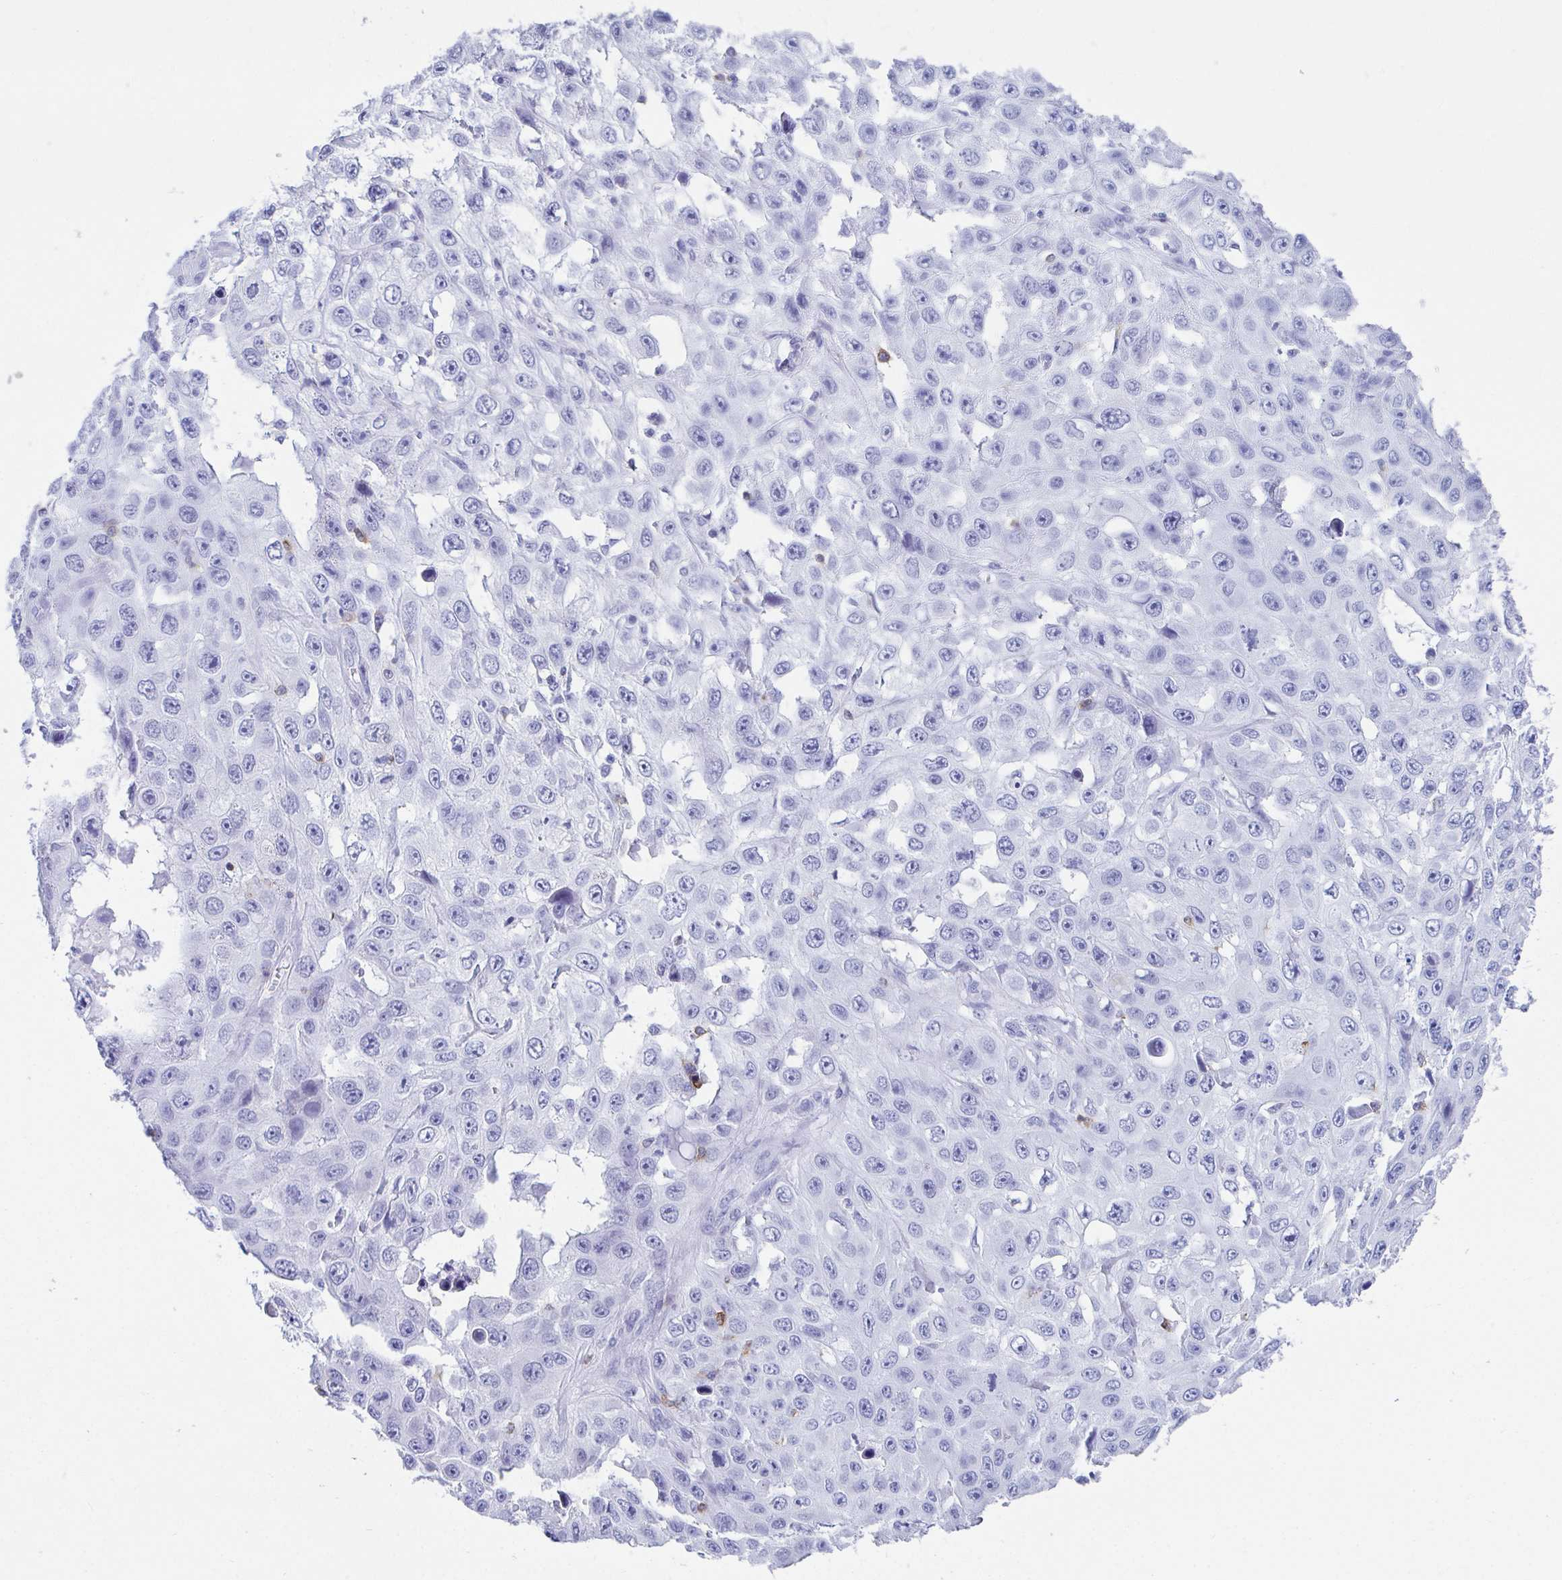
{"staining": {"intensity": "negative", "quantity": "none", "location": "none"}, "tissue": "skin cancer", "cell_type": "Tumor cells", "image_type": "cancer", "snomed": [{"axis": "morphology", "description": "Squamous cell carcinoma, NOS"}, {"axis": "topography", "description": "Skin"}], "caption": "IHC photomicrograph of neoplastic tissue: squamous cell carcinoma (skin) stained with DAB displays no significant protein expression in tumor cells. (Stains: DAB immunohistochemistry (IHC) with hematoxylin counter stain, Microscopy: brightfield microscopy at high magnification).", "gene": "CD7", "patient": {"sex": "male", "age": 82}}